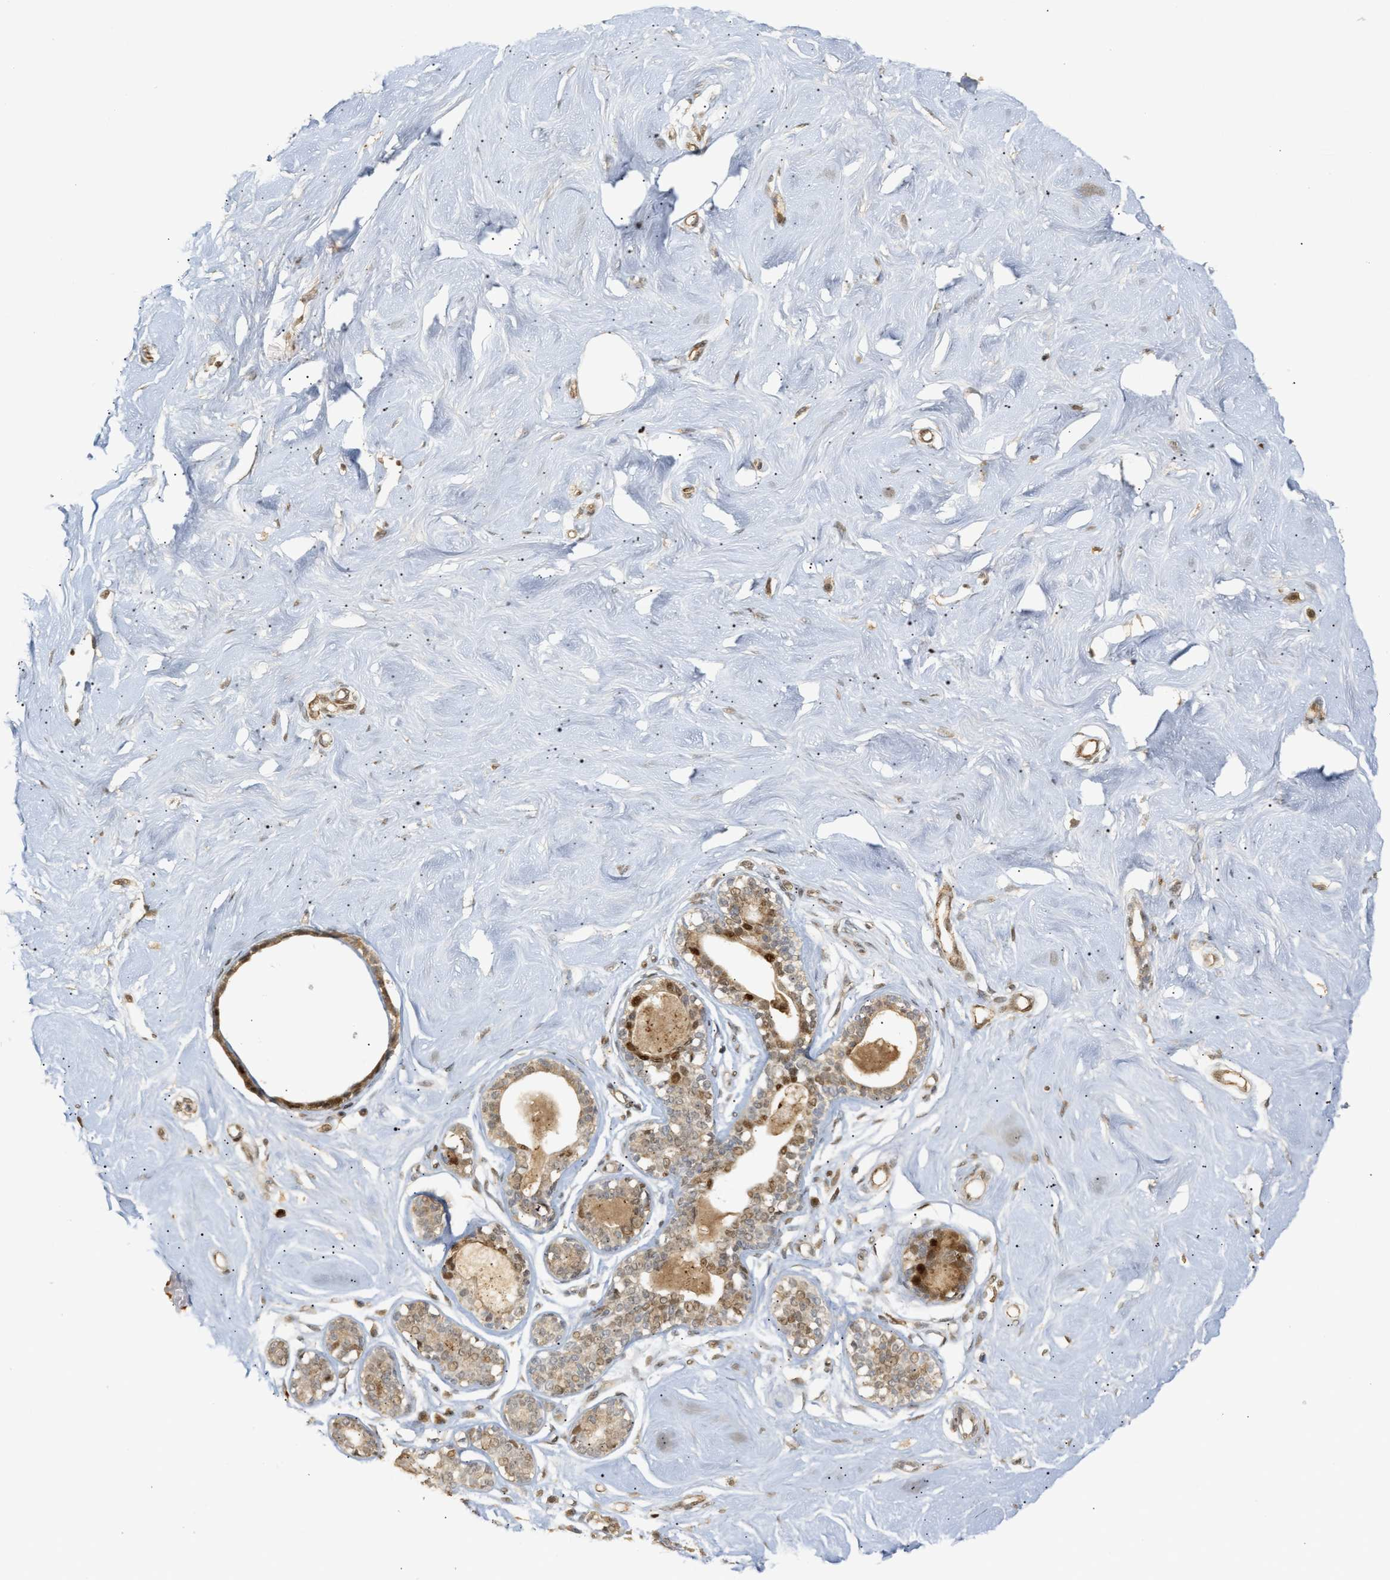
{"staining": {"intensity": "moderate", "quantity": "25%-75%", "location": "cytoplasmic/membranous,nuclear"}, "tissue": "breast", "cell_type": "Glandular cells", "image_type": "normal", "snomed": [{"axis": "morphology", "description": "Normal tissue, NOS"}, {"axis": "topography", "description": "Breast"}], "caption": "This is a photomicrograph of immunohistochemistry (IHC) staining of normal breast, which shows moderate staining in the cytoplasmic/membranous,nuclear of glandular cells.", "gene": "ZFAND5", "patient": {"sex": "female", "age": 23}}